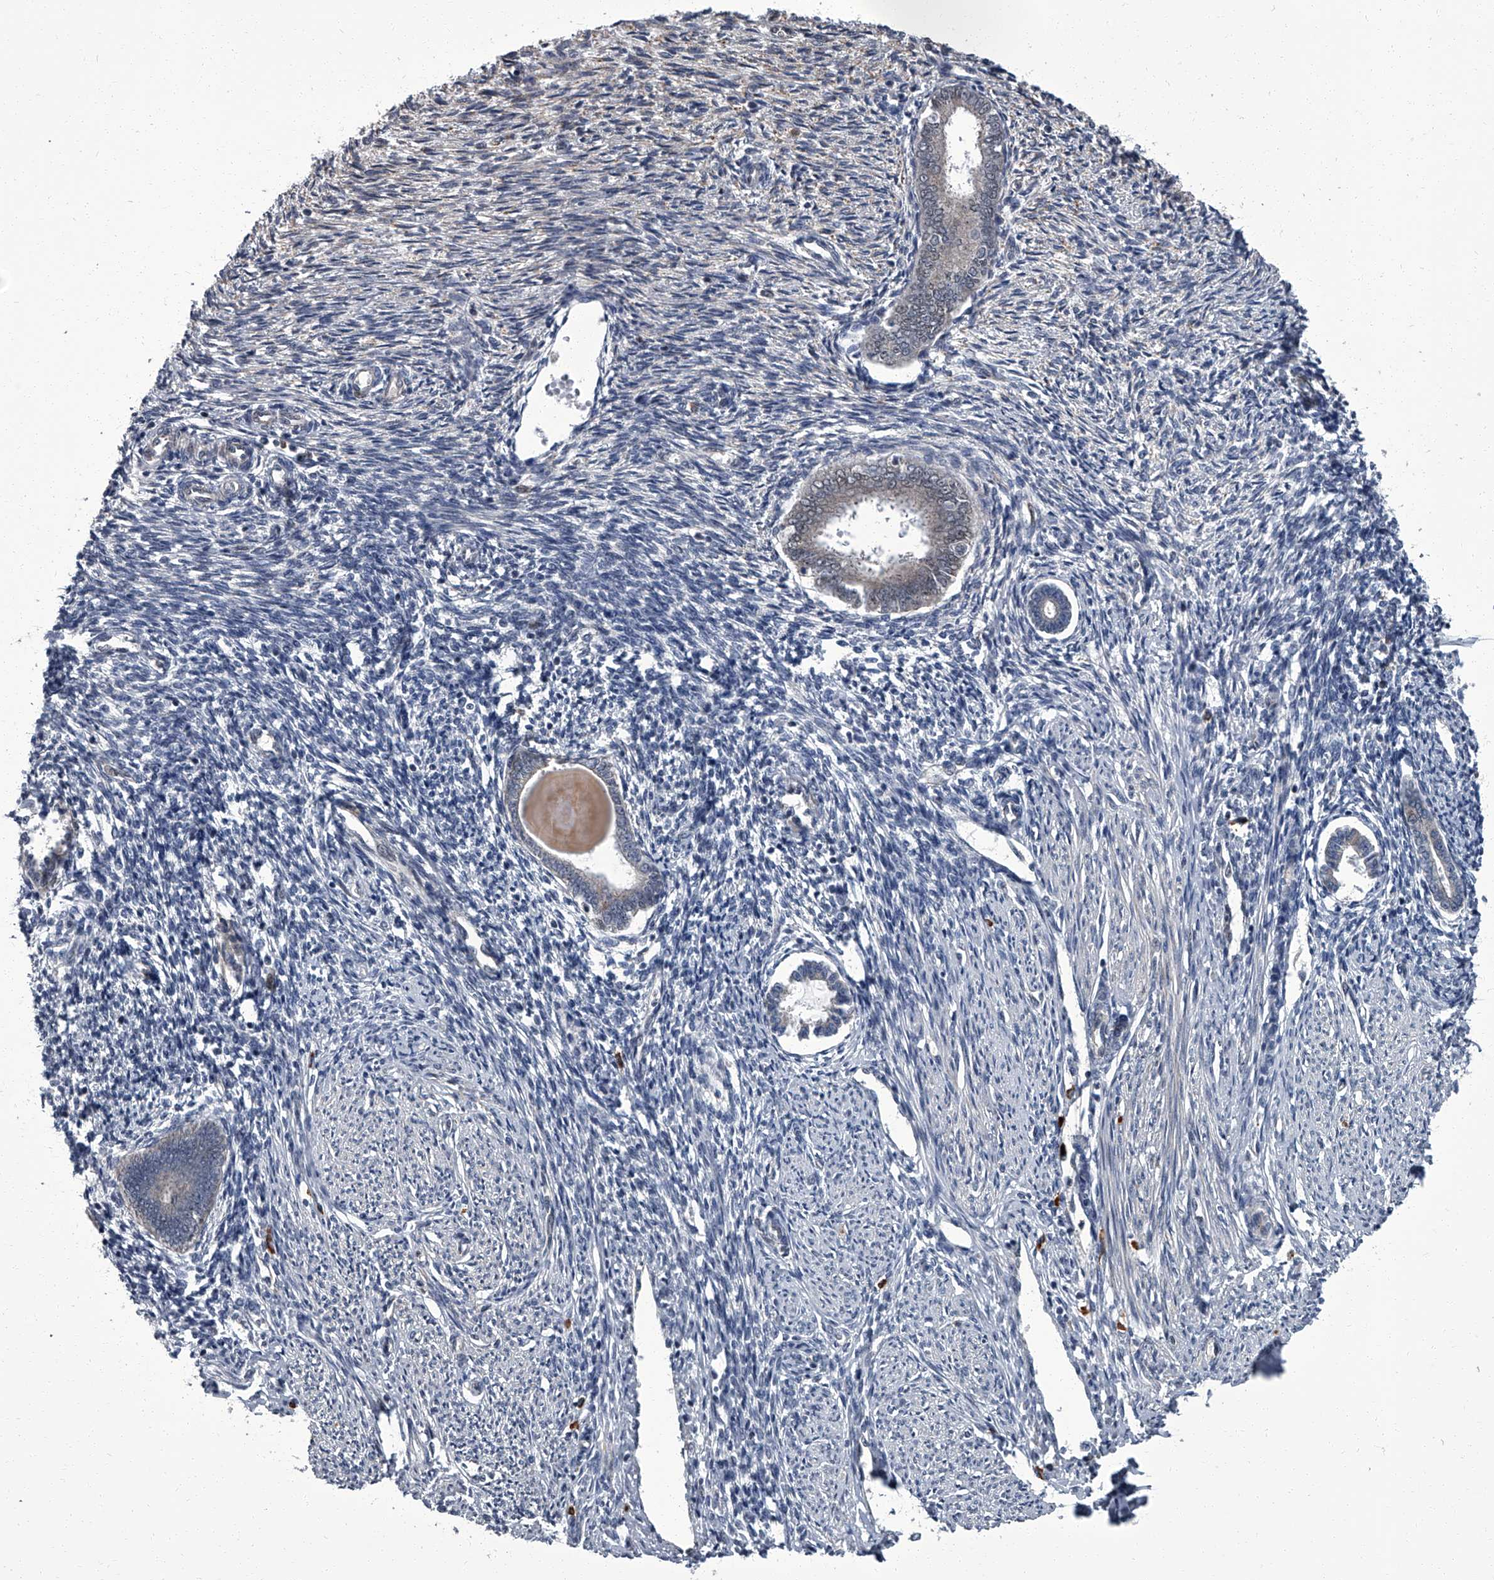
{"staining": {"intensity": "negative", "quantity": "none", "location": "none"}, "tissue": "endometrium", "cell_type": "Cells in endometrial stroma", "image_type": "normal", "snomed": [{"axis": "morphology", "description": "Normal tissue, NOS"}, {"axis": "topography", "description": "Endometrium"}], "caption": "Histopathology image shows no significant protein positivity in cells in endometrial stroma of benign endometrium.", "gene": "ZNF274", "patient": {"sex": "female", "age": 56}}